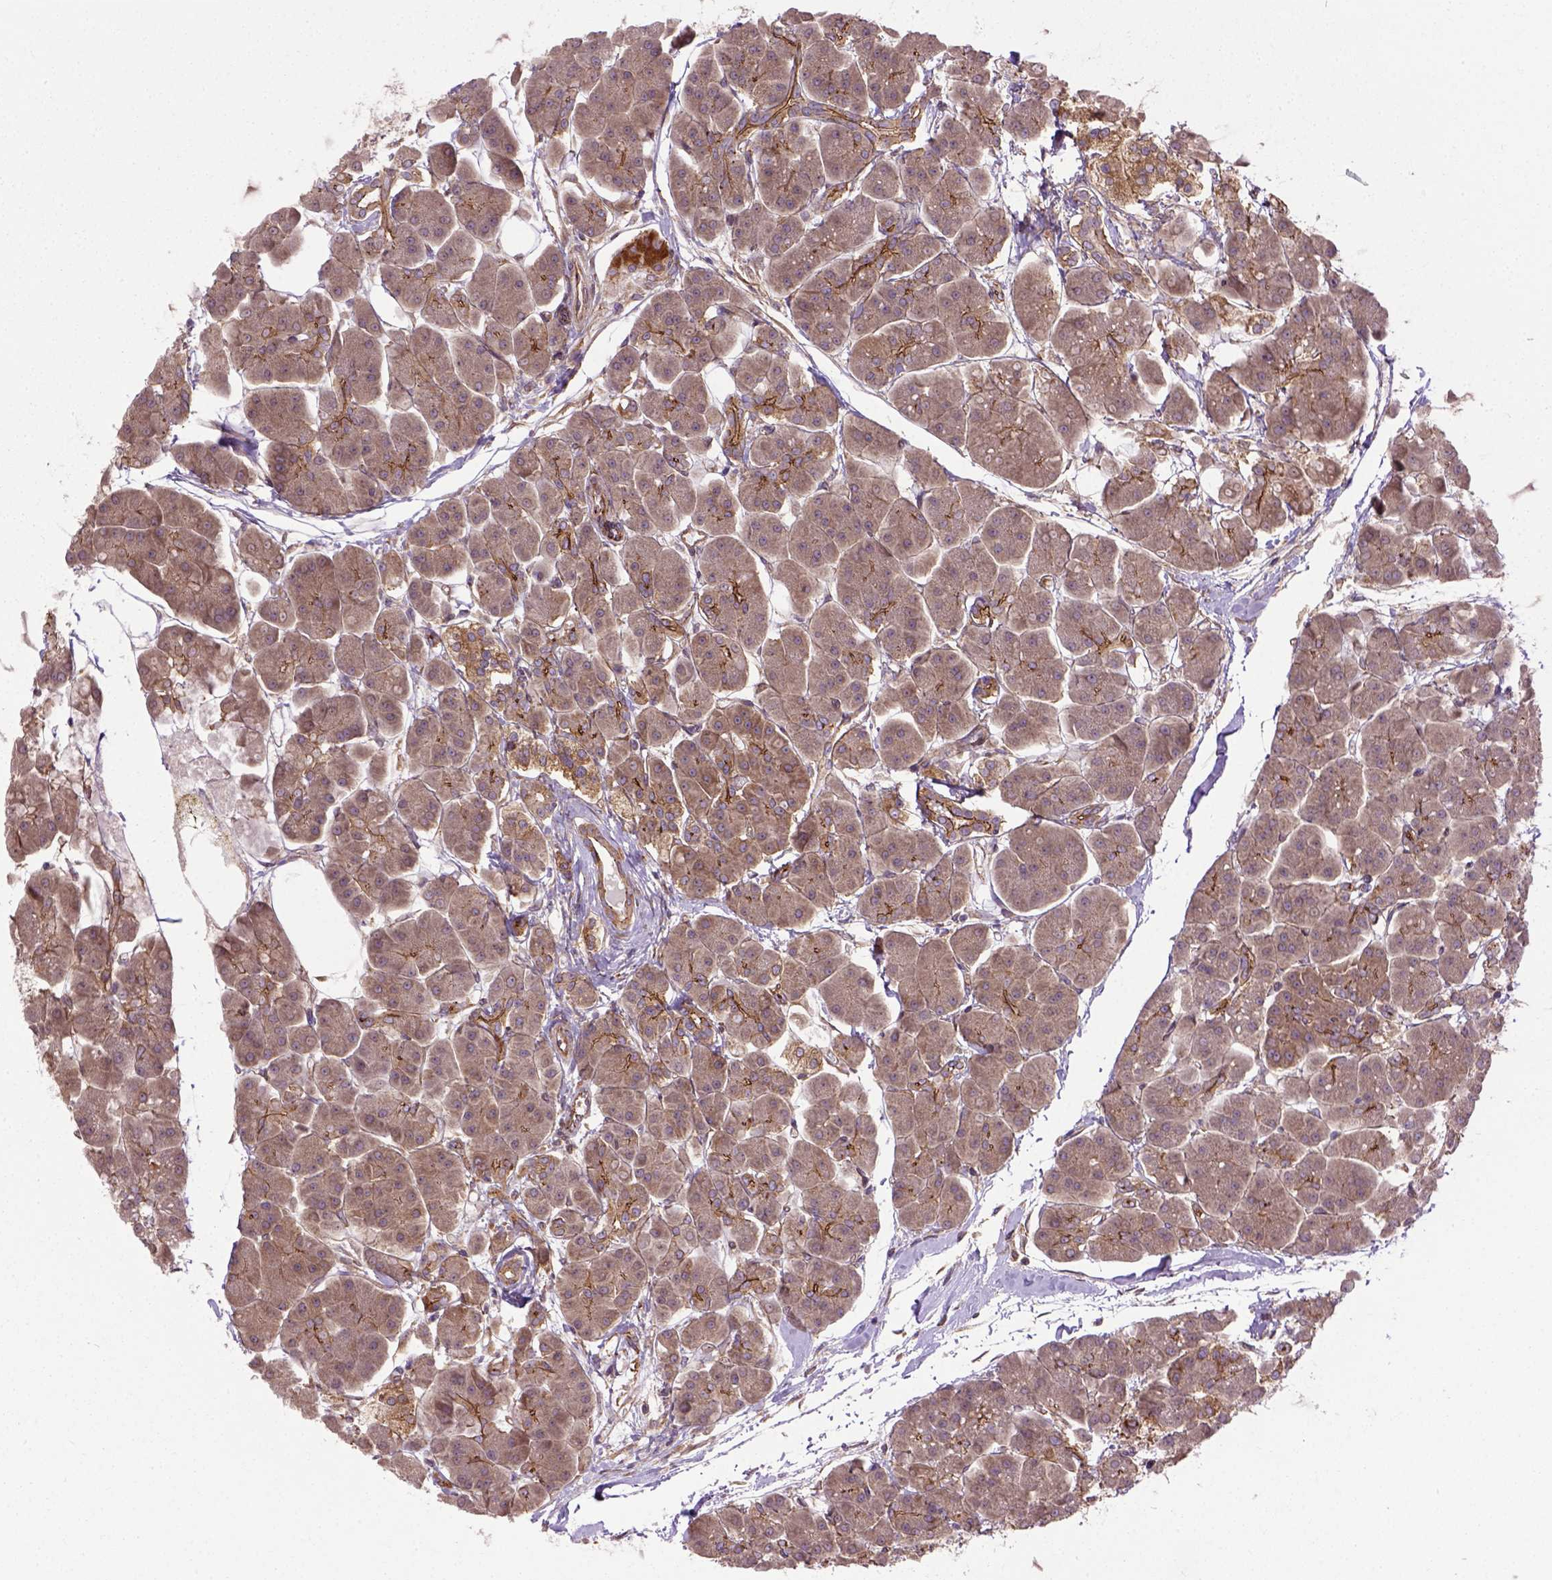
{"staining": {"intensity": "moderate", "quantity": ">75%", "location": "cytoplasmic/membranous"}, "tissue": "pancreas", "cell_type": "Exocrine glandular cells", "image_type": "normal", "snomed": [{"axis": "morphology", "description": "Normal tissue, NOS"}, {"axis": "topography", "description": "Adipose tissue"}, {"axis": "topography", "description": "Pancreas"}, {"axis": "topography", "description": "Peripheral nerve tissue"}], "caption": "Exocrine glandular cells show moderate cytoplasmic/membranous positivity in approximately >75% of cells in unremarkable pancreas.", "gene": "CAPRIN1", "patient": {"sex": "female", "age": 58}}